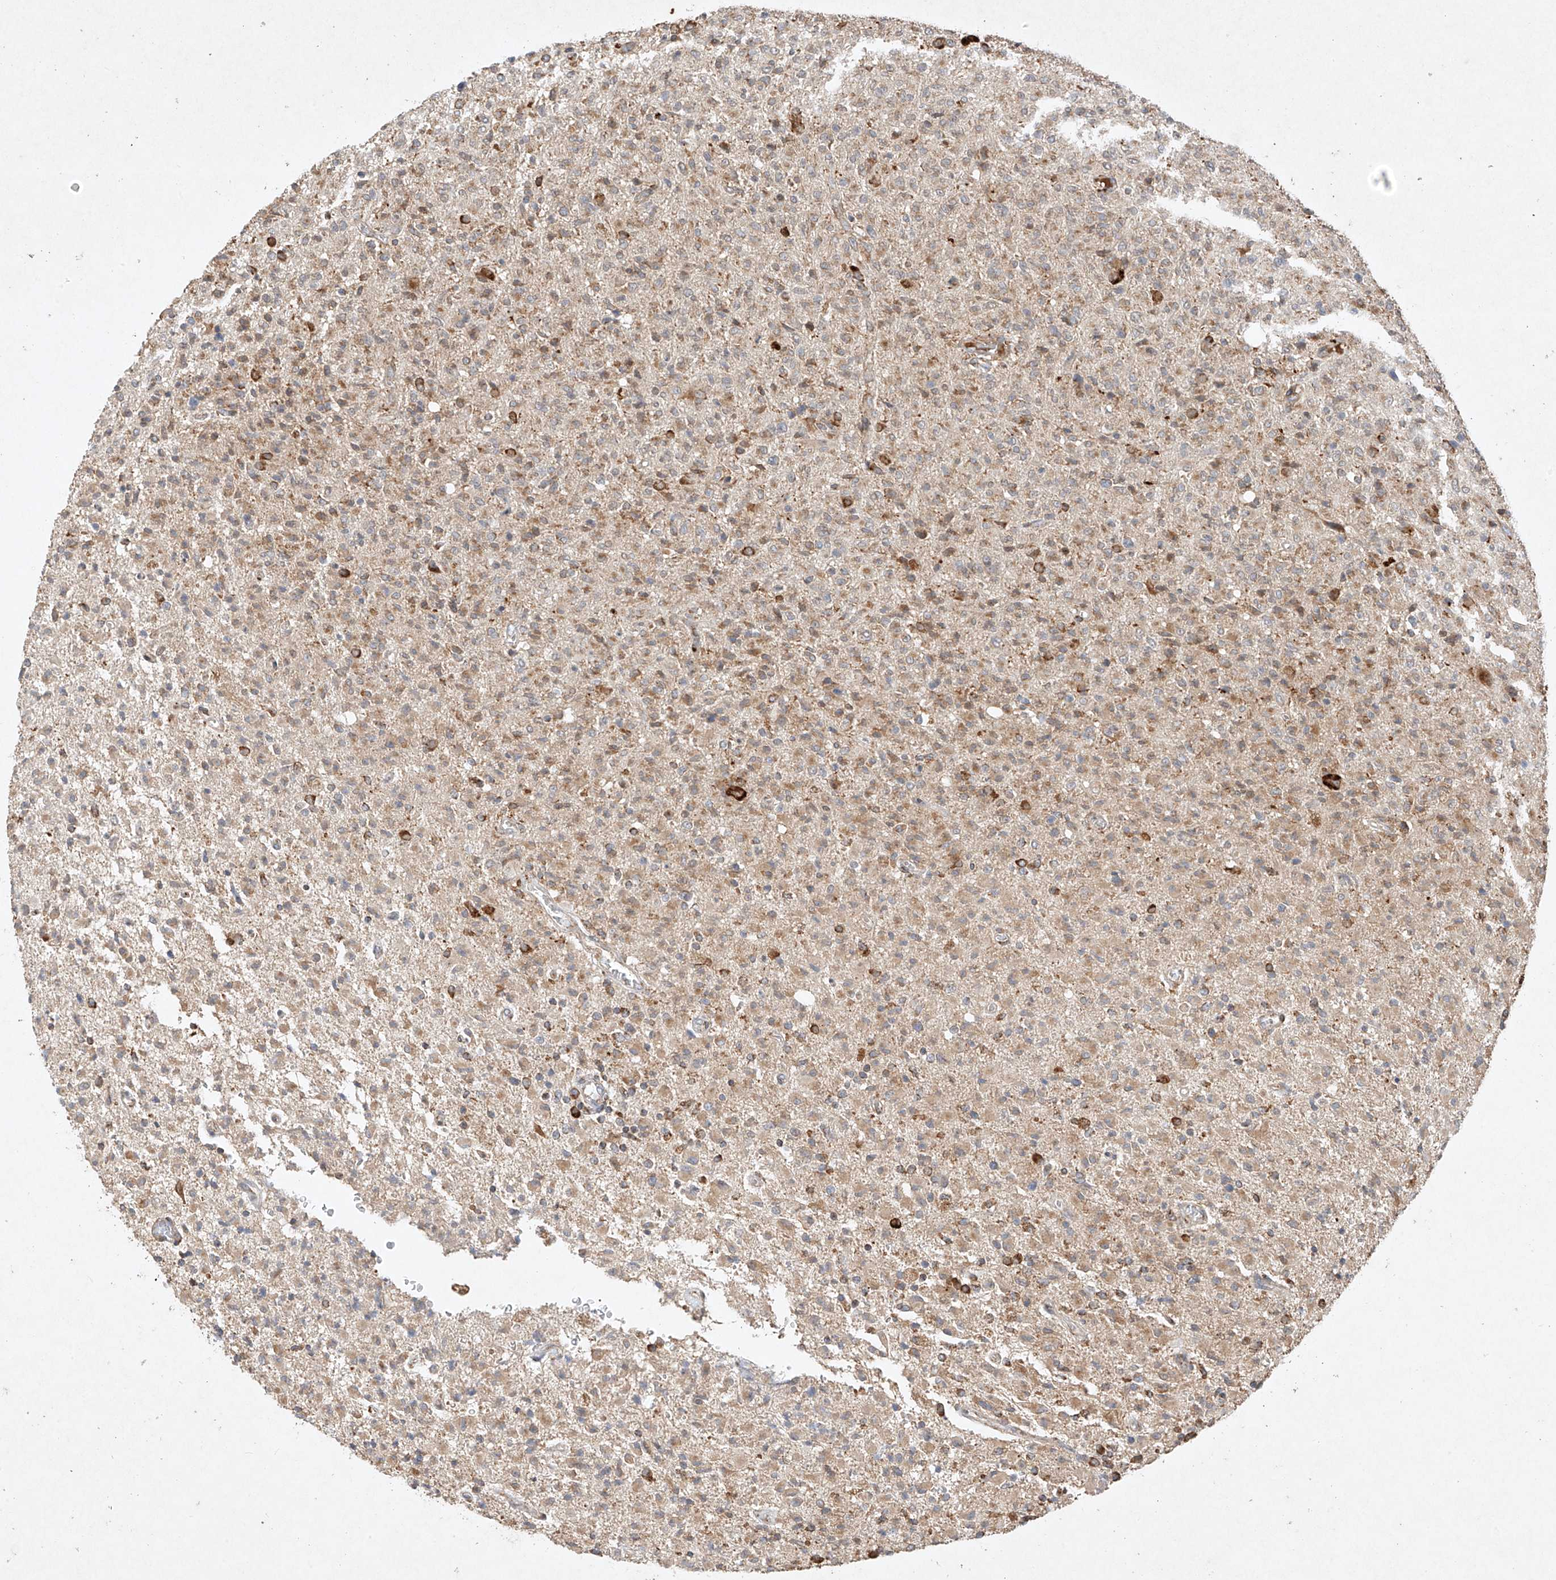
{"staining": {"intensity": "moderate", "quantity": "25%-75%", "location": "cytoplasmic/membranous"}, "tissue": "glioma", "cell_type": "Tumor cells", "image_type": "cancer", "snomed": [{"axis": "morphology", "description": "Glioma, malignant, High grade"}, {"axis": "topography", "description": "Brain"}], "caption": "A medium amount of moderate cytoplasmic/membranous positivity is identified in approximately 25%-75% of tumor cells in glioma tissue.", "gene": "SEMA3B", "patient": {"sex": "female", "age": 57}}